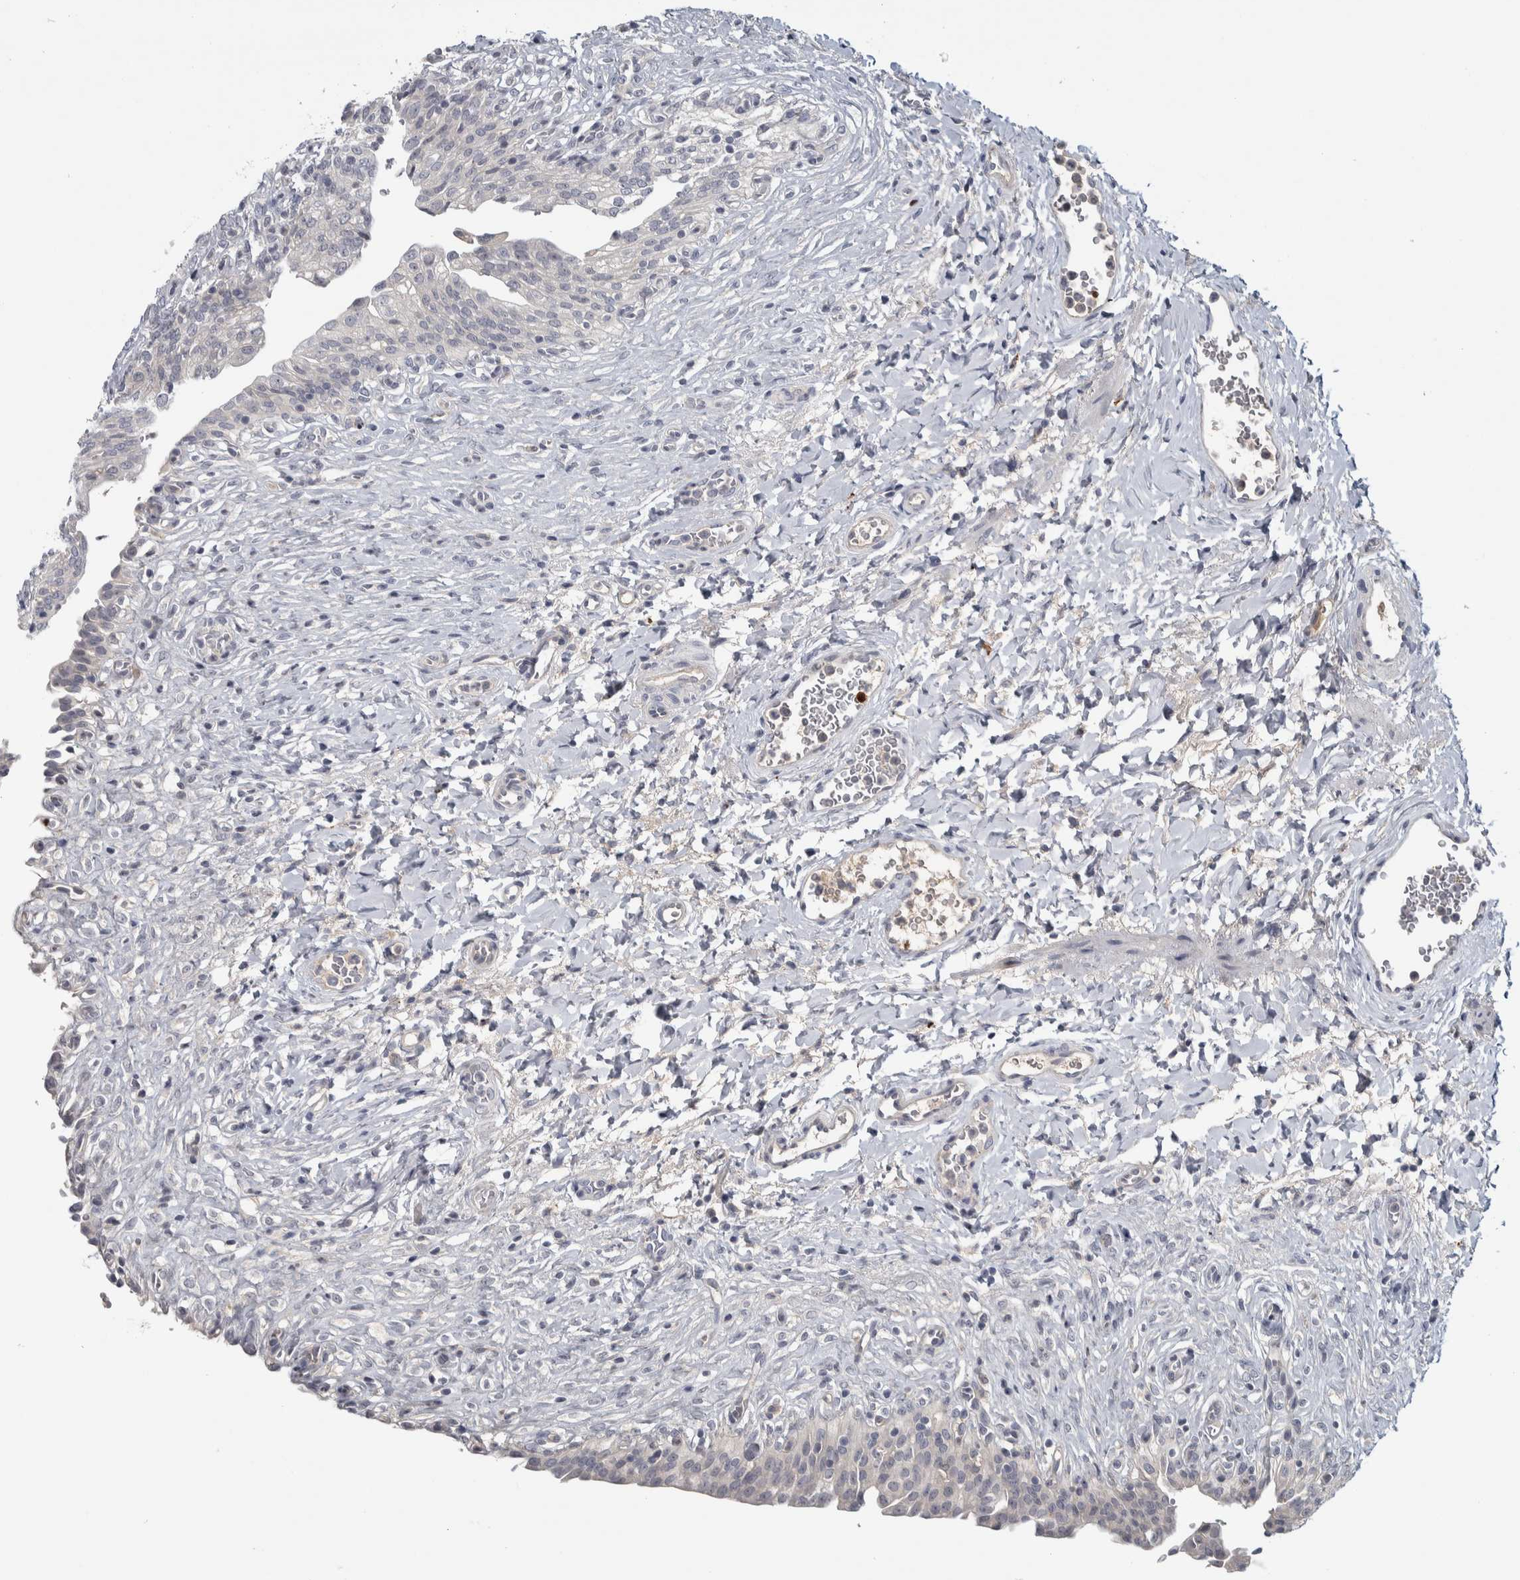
{"staining": {"intensity": "negative", "quantity": "none", "location": "none"}, "tissue": "urinary bladder", "cell_type": "Urothelial cells", "image_type": "normal", "snomed": [{"axis": "morphology", "description": "Urothelial carcinoma, High grade"}, {"axis": "topography", "description": "Urinary bladder"}], "caption": "Immunohistochemical staining of unremarkable human urinary bladder reveals no significant expression in urothelial cells. (Immunohistochemistry, brightfield microscopy, high magnification).", "gene": "ADPRM", "patient": {"sex": "male", "age": 46}}